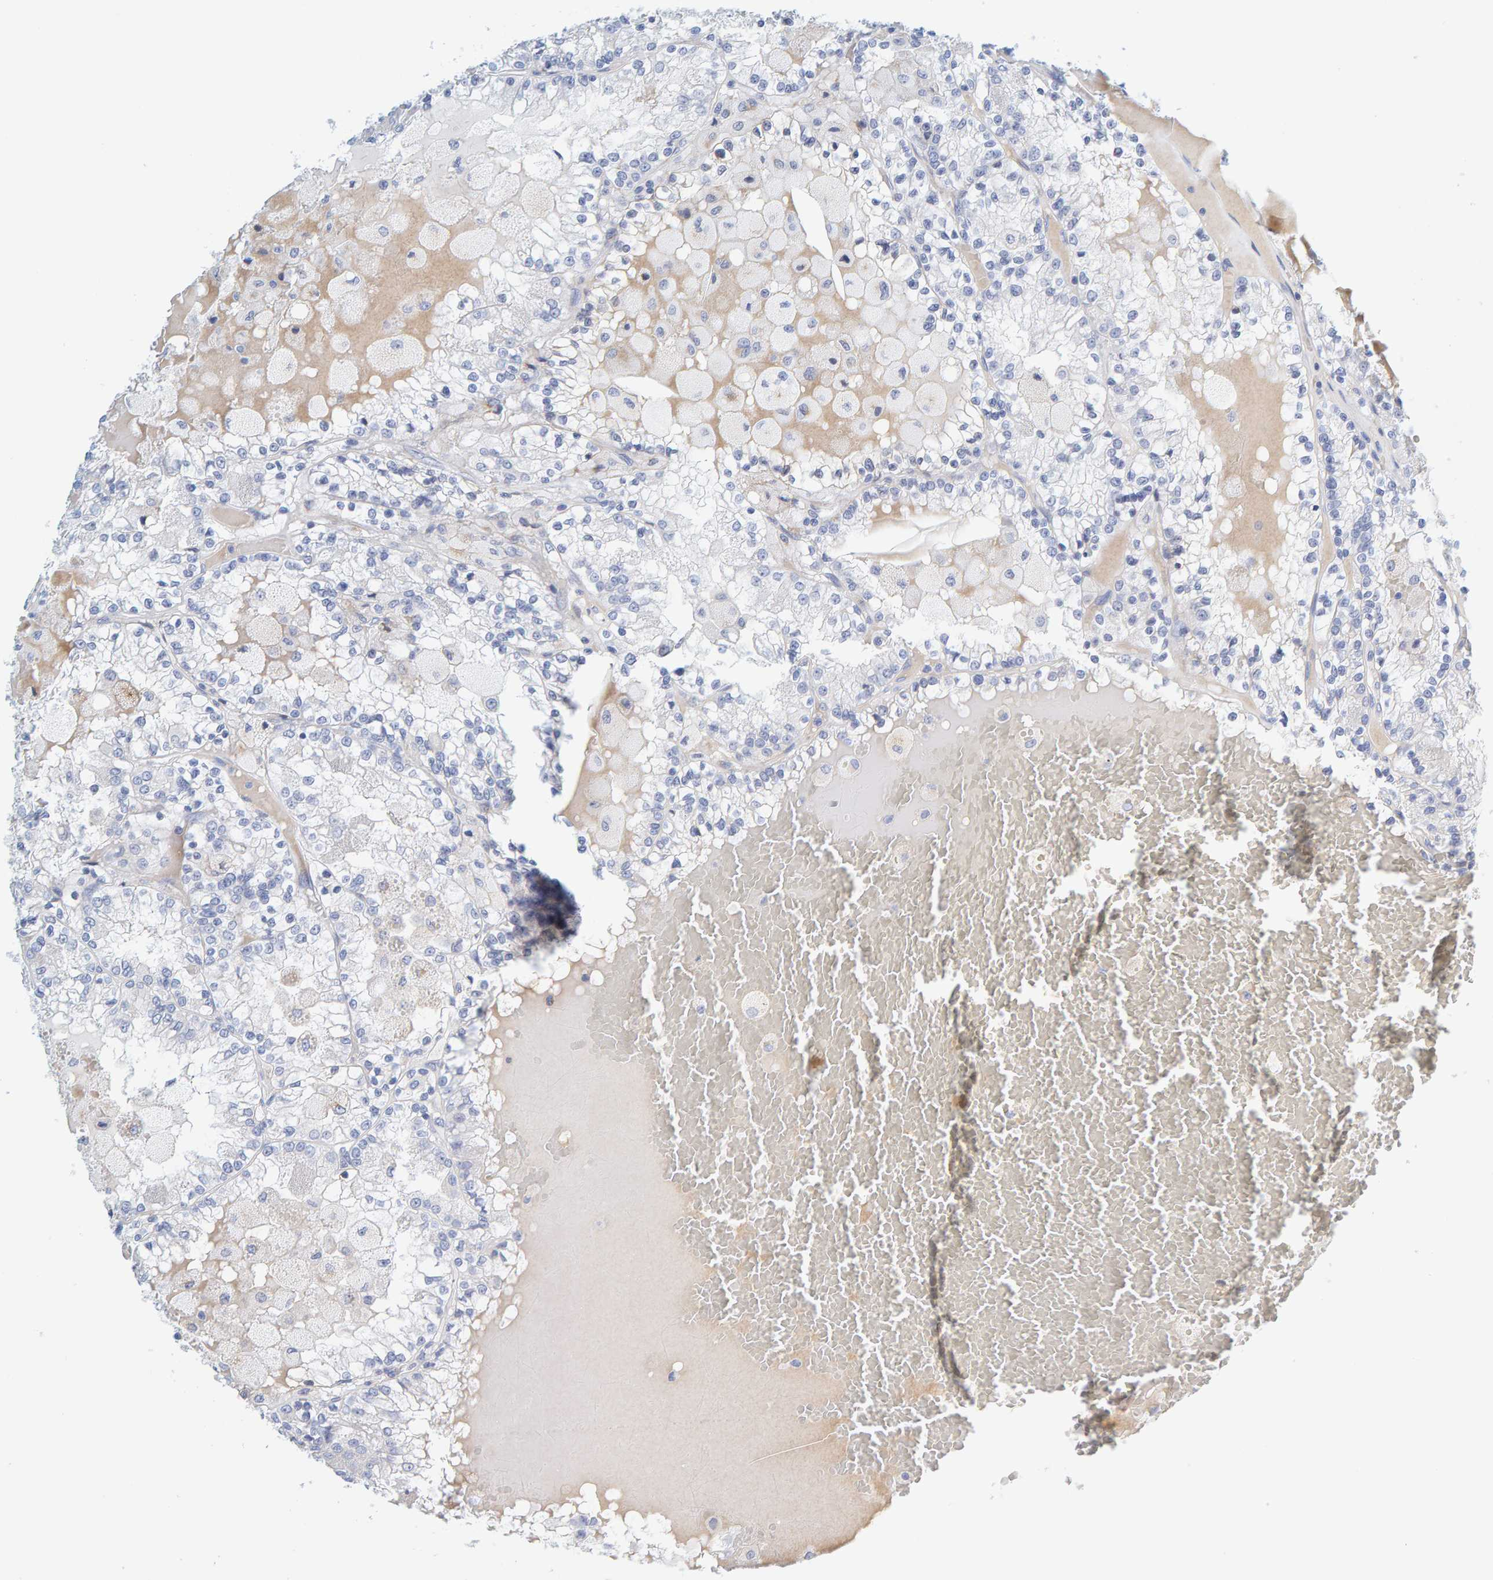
{"staining": {"intensity": "negative", "quantity": "none", "location": "none"}, "tissue": "renal cancer", "cell_type": "Tumor cells", "image_type": "cancer", "snomed": [{"axis": "morphology", "description": "Adenocarcinoma, NOS"}, {"axis": "topography", "description": "Kidney"}], "caption": "Immunohistochemistry (IHC) of human renal adenocarcinoma shows no expression in tumor cells.", "gene": "MOG", "patient": {"sex": "female", "age": 56}}